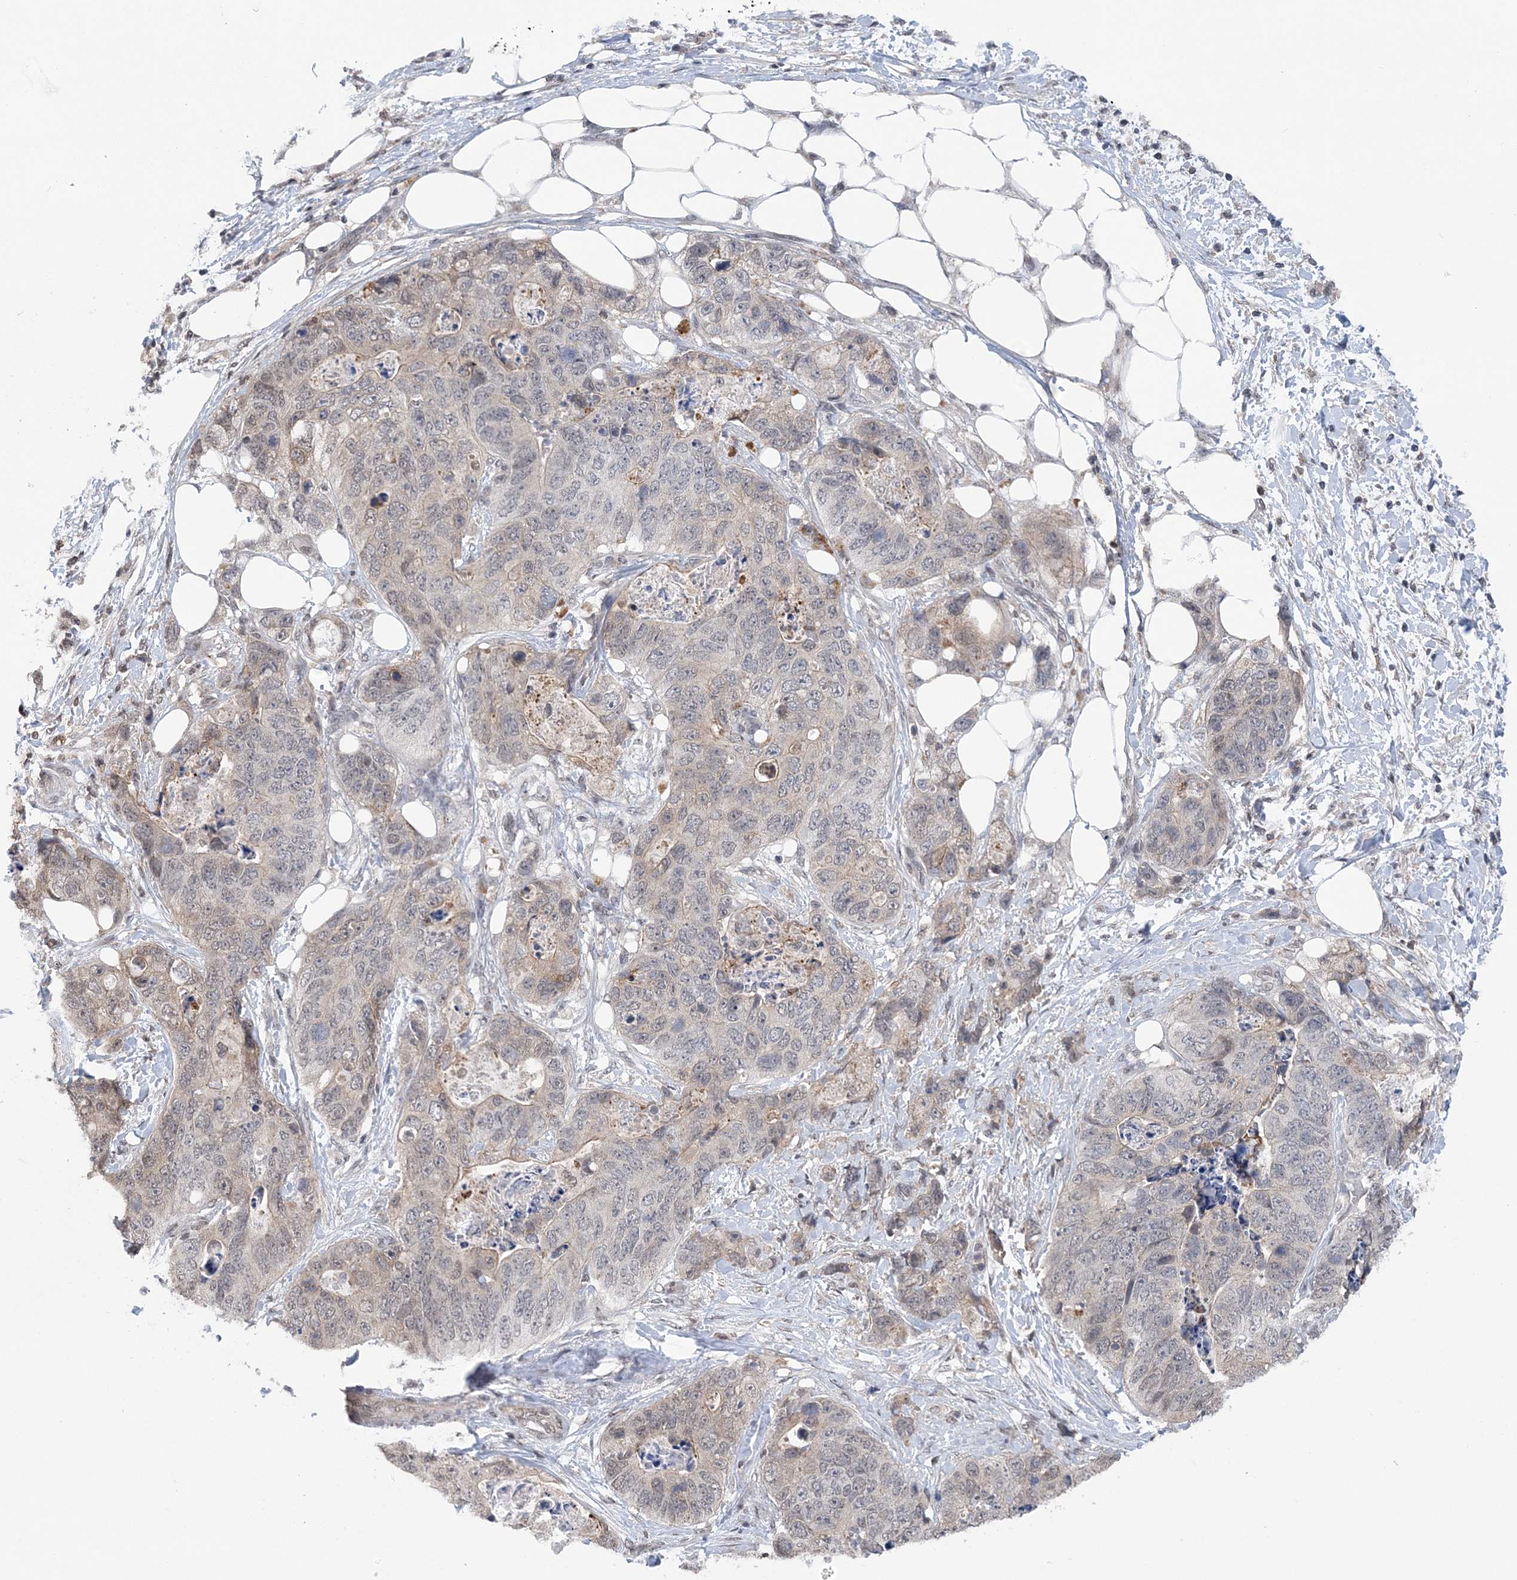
{"staining": {"intensity": "weak", "quantity": "<25%", "location": "cytoplasmic/membranous,nuclear"}, "tissue": "stomach cancer", "cell_type": "Tumor cells", "image_type": "cancer", "snomed": [{"axis": "morphology", "description": "Adenocarcinoma, NOS"}, {"axis": "topography", "description": "Stomach"}], "caption": "Immunohistochemistry (IHC) of human stomach cancer shows no positivity in tumor cells.", "gene": "CCDC152", "patient": {"sex": "female", "age": 89}}